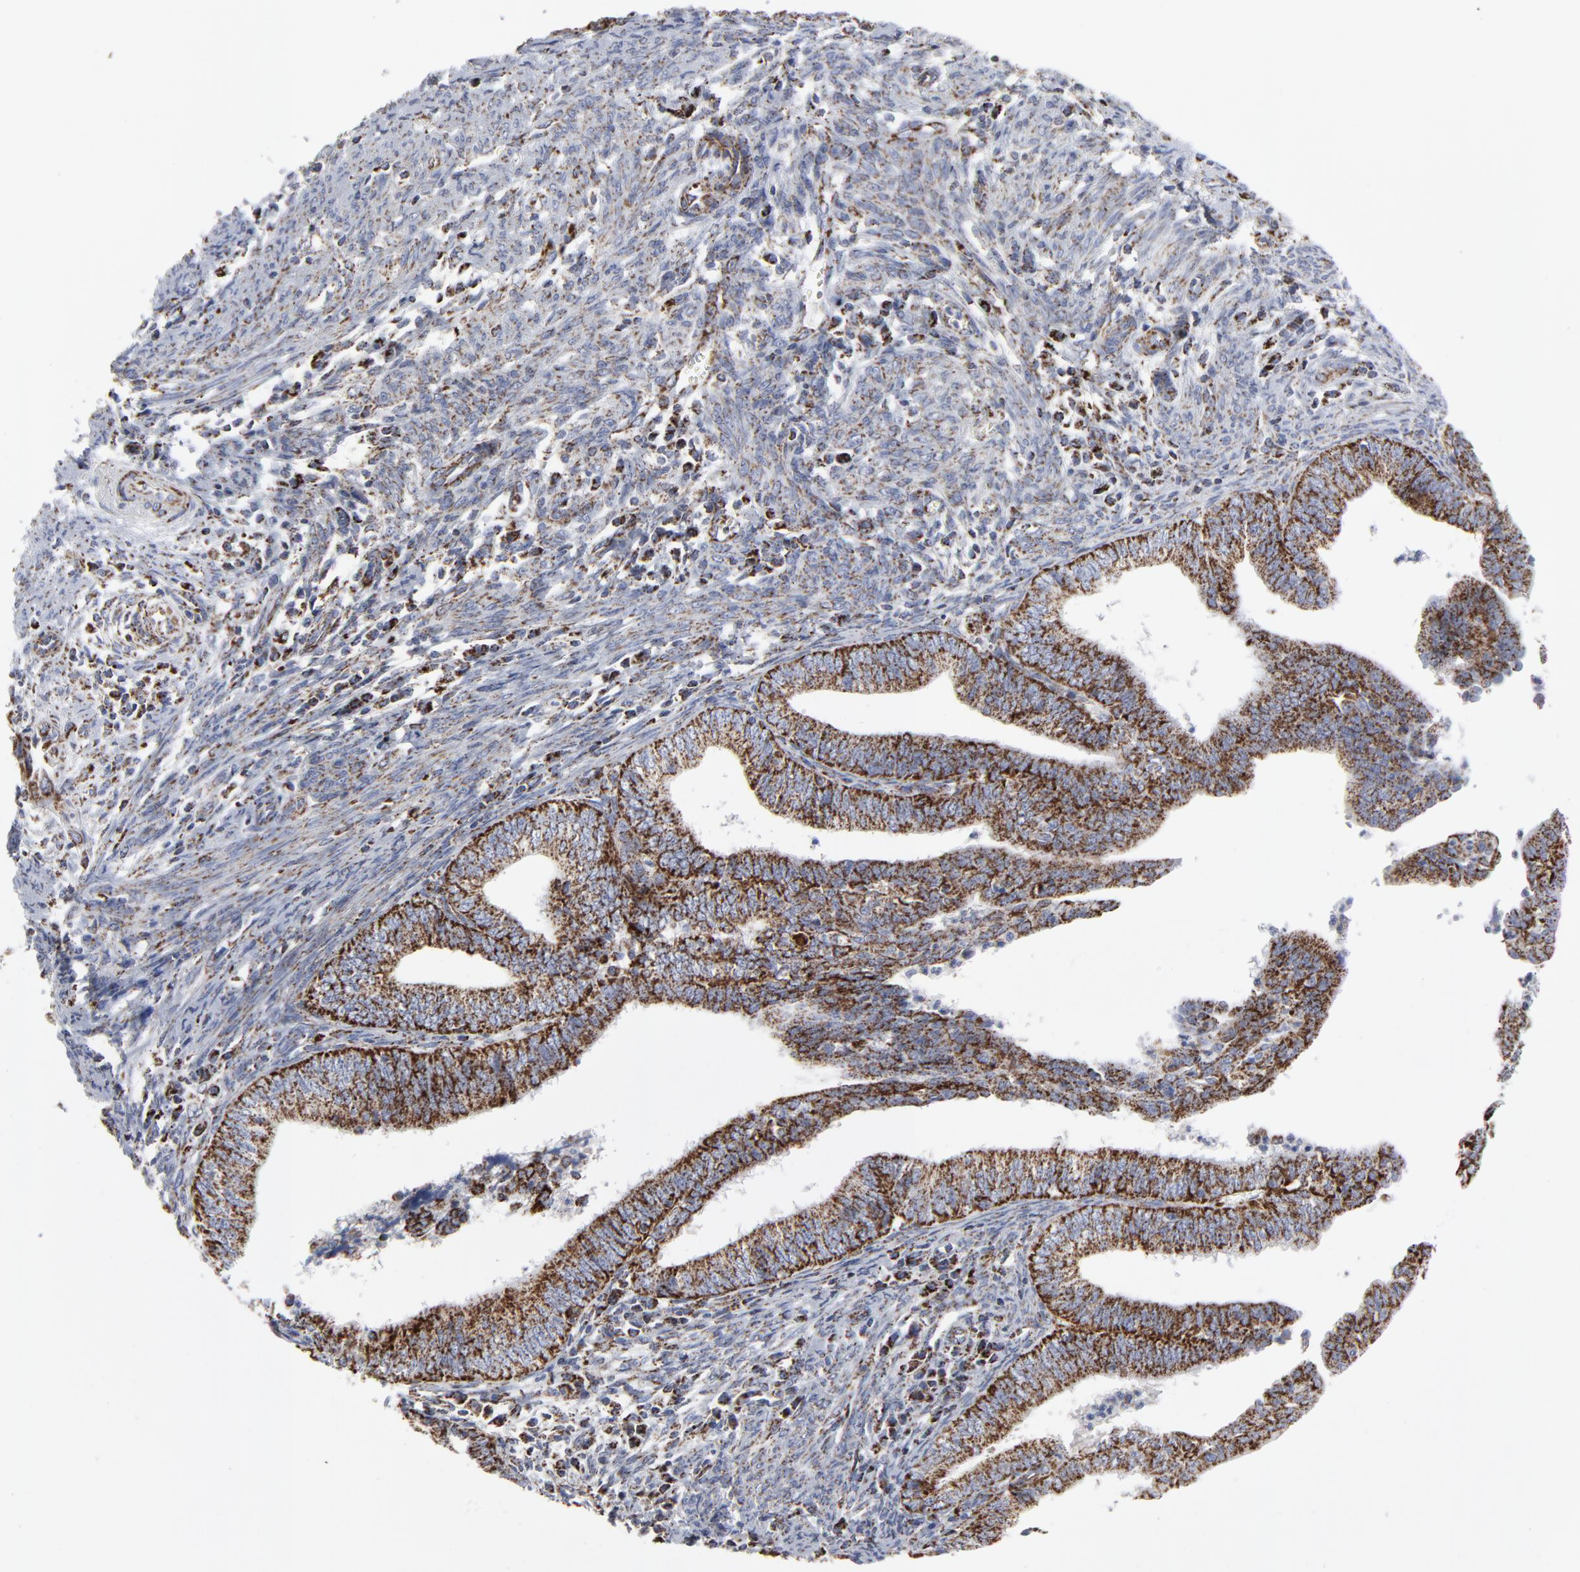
{"staining": {"intensity": "moderate", "quantity": ">75%", "location": "cytoplasmic/membranous"}, "tissue": "endometrial cancer", "cell_type": "Tumor cells", "image_type": "cancer", "snomed": [{"axis": "morphology", "description": "Adenocarcinoma, NOS"}, {"axis": "topography", "description": "Endometrium"}], "caption": "The histopathology image reveals staining of endometrial cancer, revealing moderate cytoplasmic/membranous protein expression (brown color) within tumor cells.", "gene": "TXNRD2", "patient": {"sex": "female", "age": 66}}